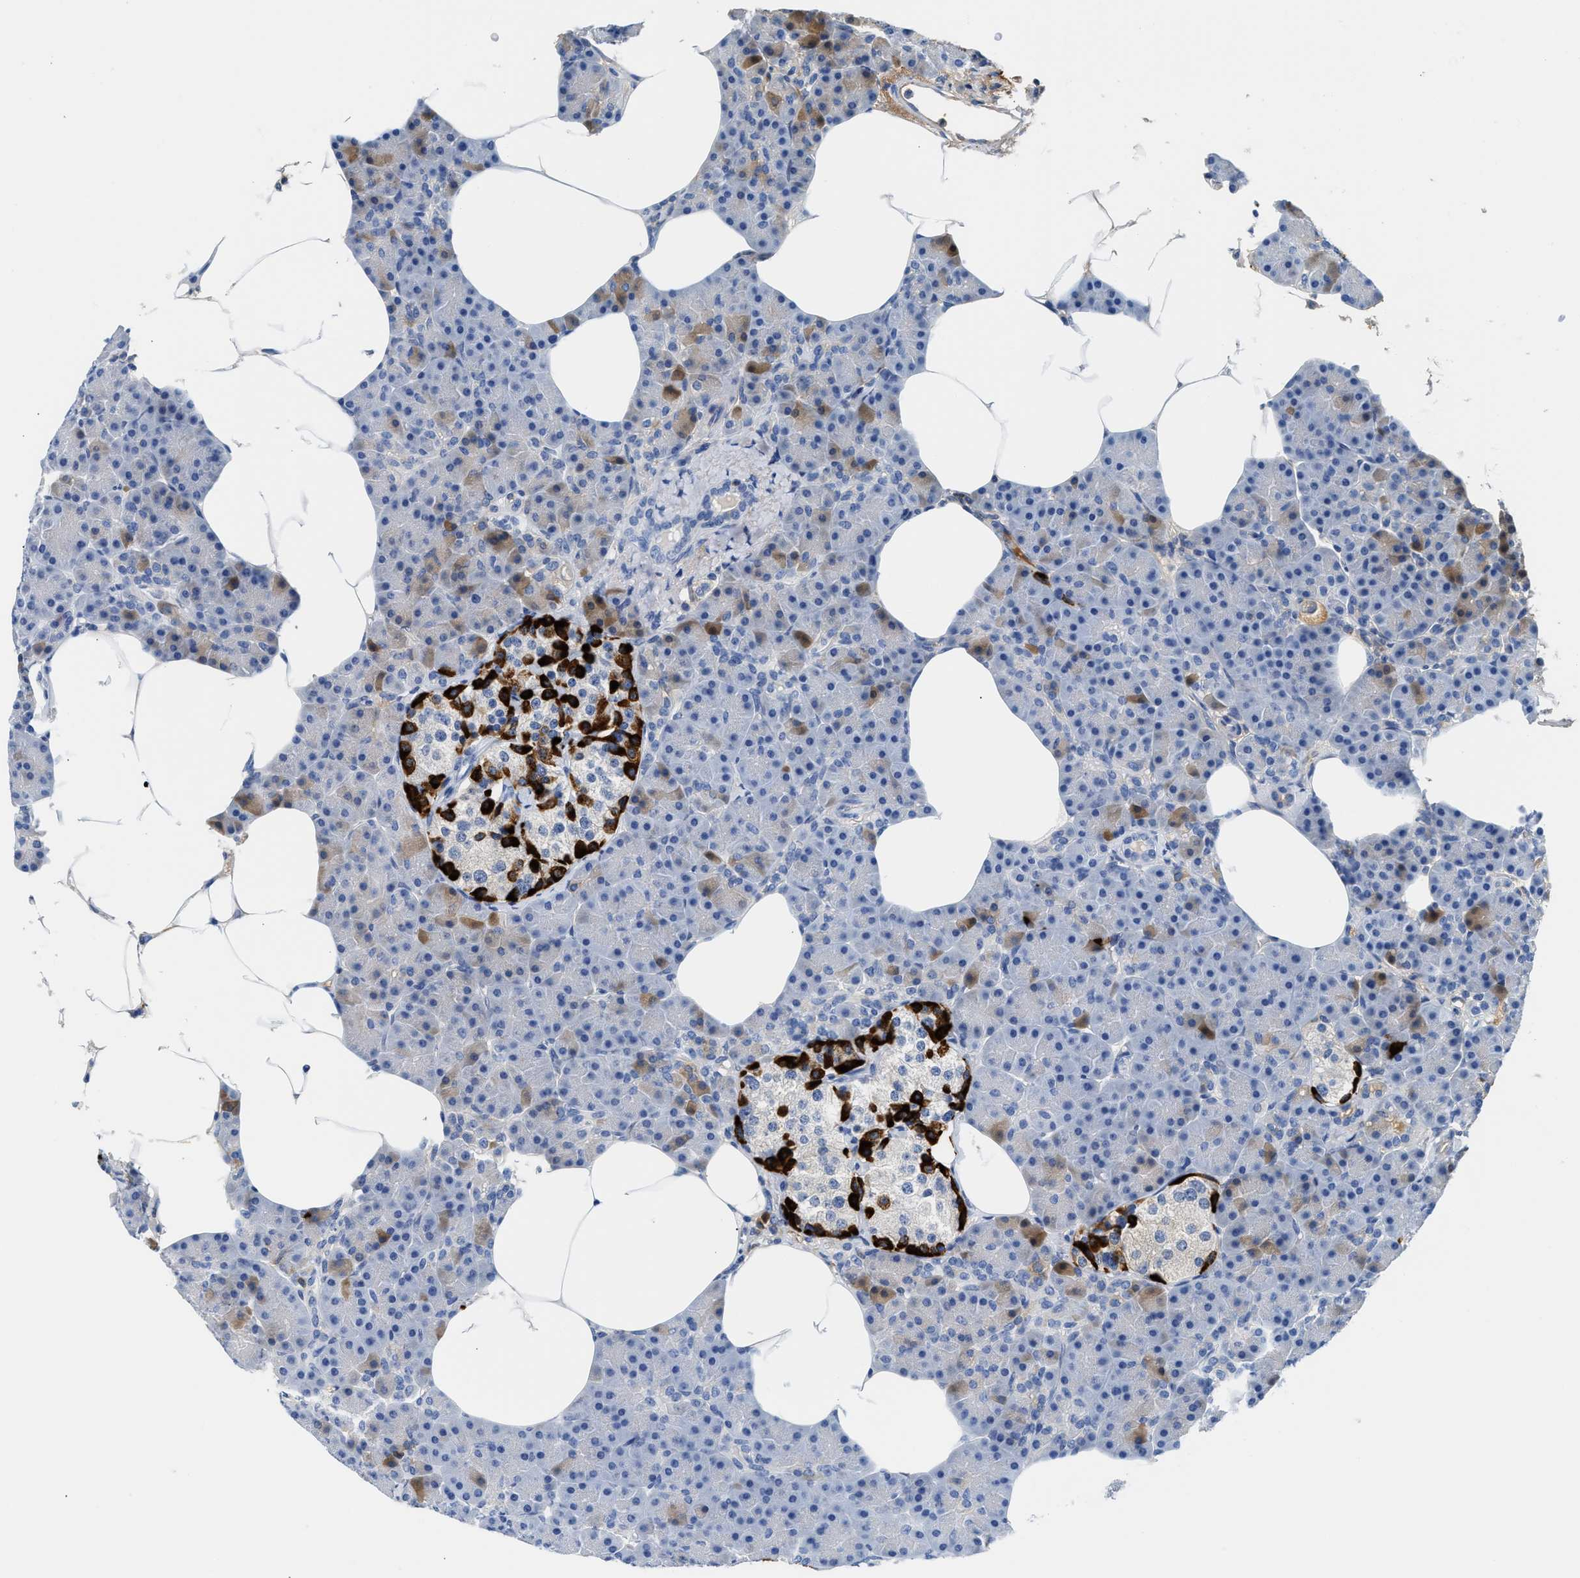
{"staining": {"intensity": "weak", "quantity": "<25%", "location": "cytoplasmic/membranous"}, "tissue": "pancreas", "cell_type": "Exocrine glandular cells", "image_type": "normal", "snomed": [{"axis": "morphology", "description": "Normal tissue, NOS"}, {"axis": "topography", "description": "Pancreas"}], "caption": "High power microscopy image of an IHC photomicrograph of normal pancreas, revealing no significant staining in exocrine glandular cells. (DAB (3,3'-diaminobenzidine) IHC with hematoxylin counter stain).", "gene": "GC", "patient": {"sex": "female", "age": 70}}